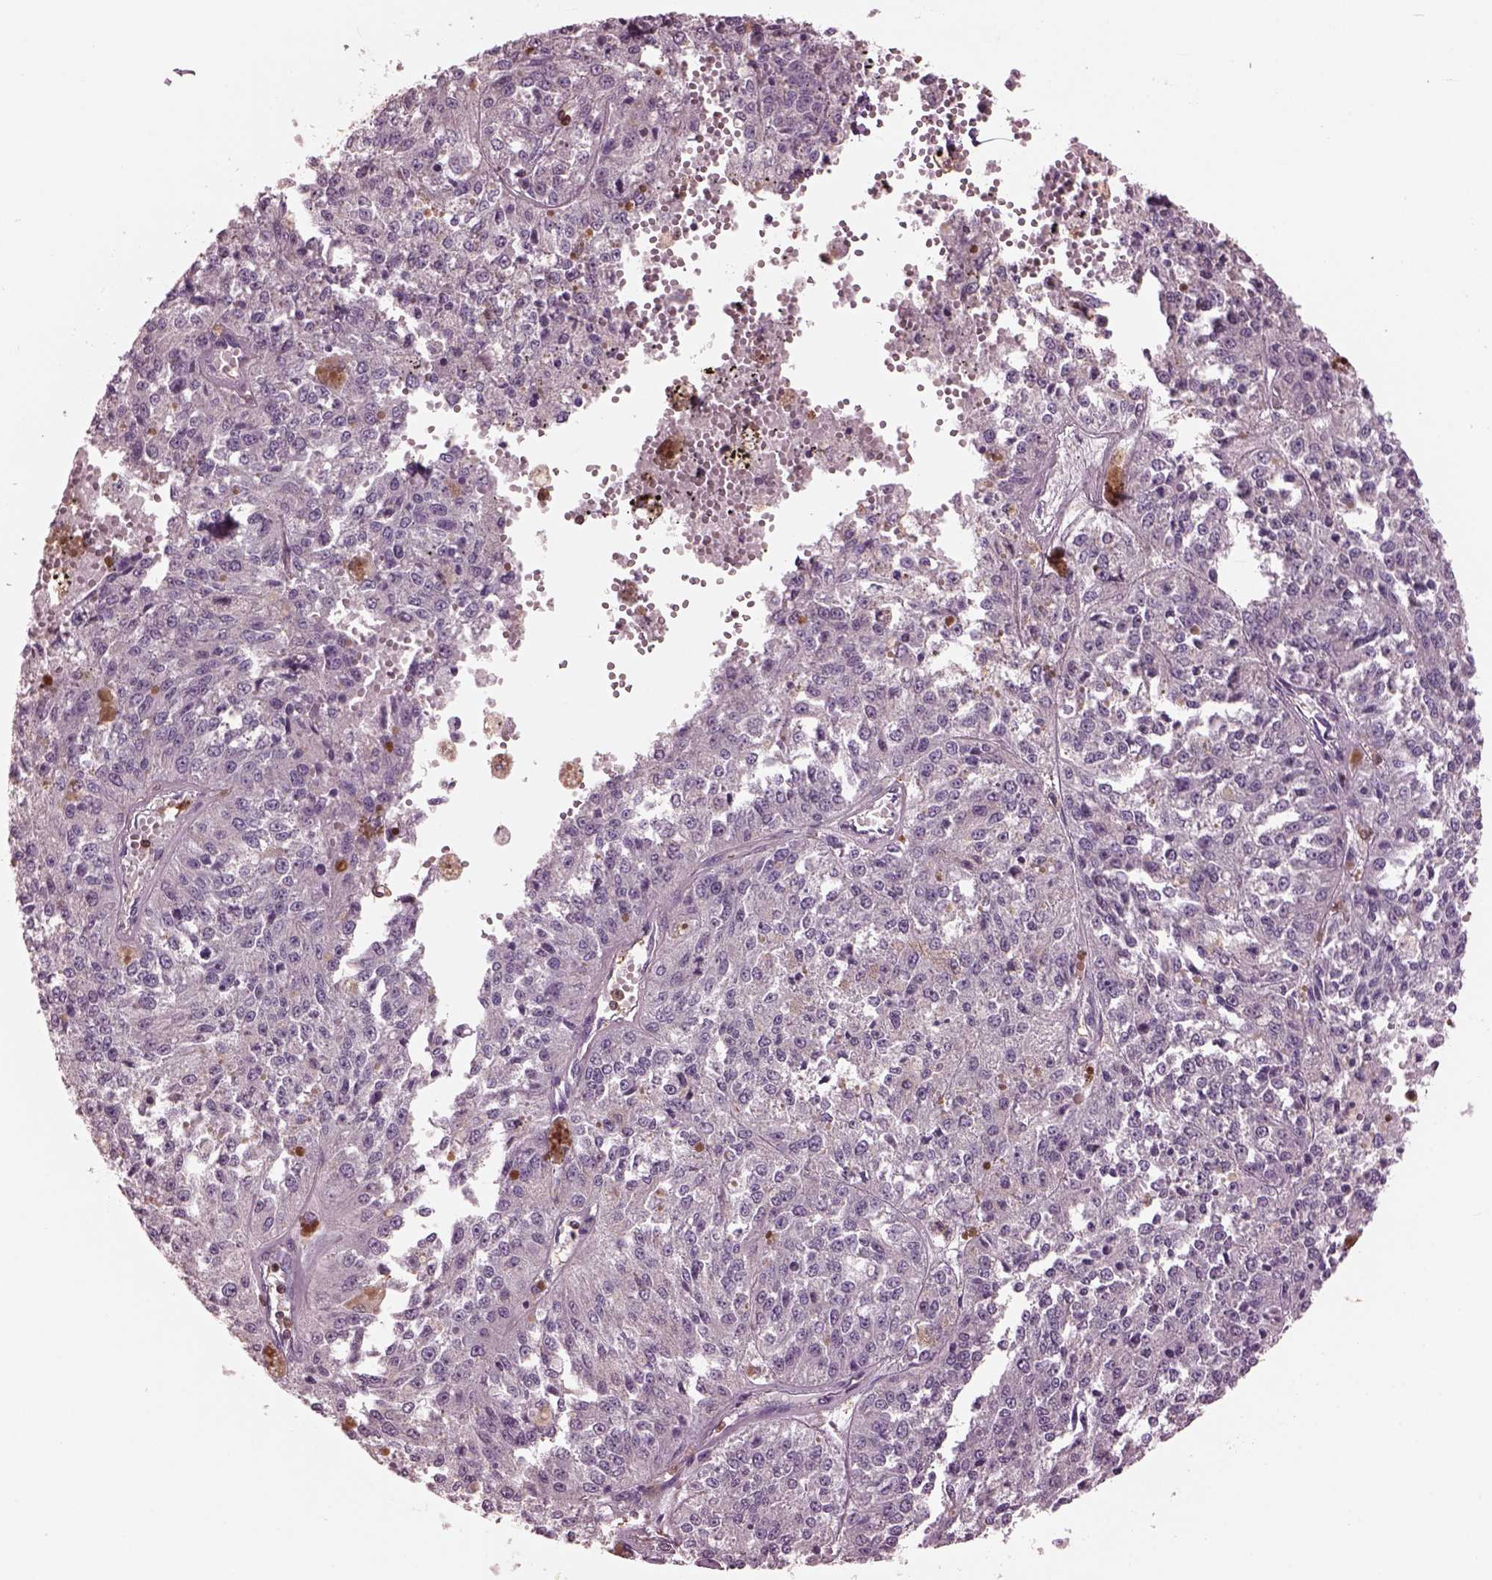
{"staining": {"intensity": "negative", "quantity": "none", "location": "none"}, "tissue": "melanoma", "cell_type": "Tumor cells", "image_type": "cancer", "snomed": [{"axis": "morphology", "description": "Malignant melanoma, Metastatic site"}, {"axis": "topography", "description": "Lymph node"}], "caption": "This photomicrograph is of malignant melanoma (metastatic site) stained with immunohistochemistry (IHC) to label a protein in brown with the nuclei are counter-stained blue. There is no expression in tumor cells.", "gene": "IL31RA", "patient": {"sex": "female", "age": 64}}